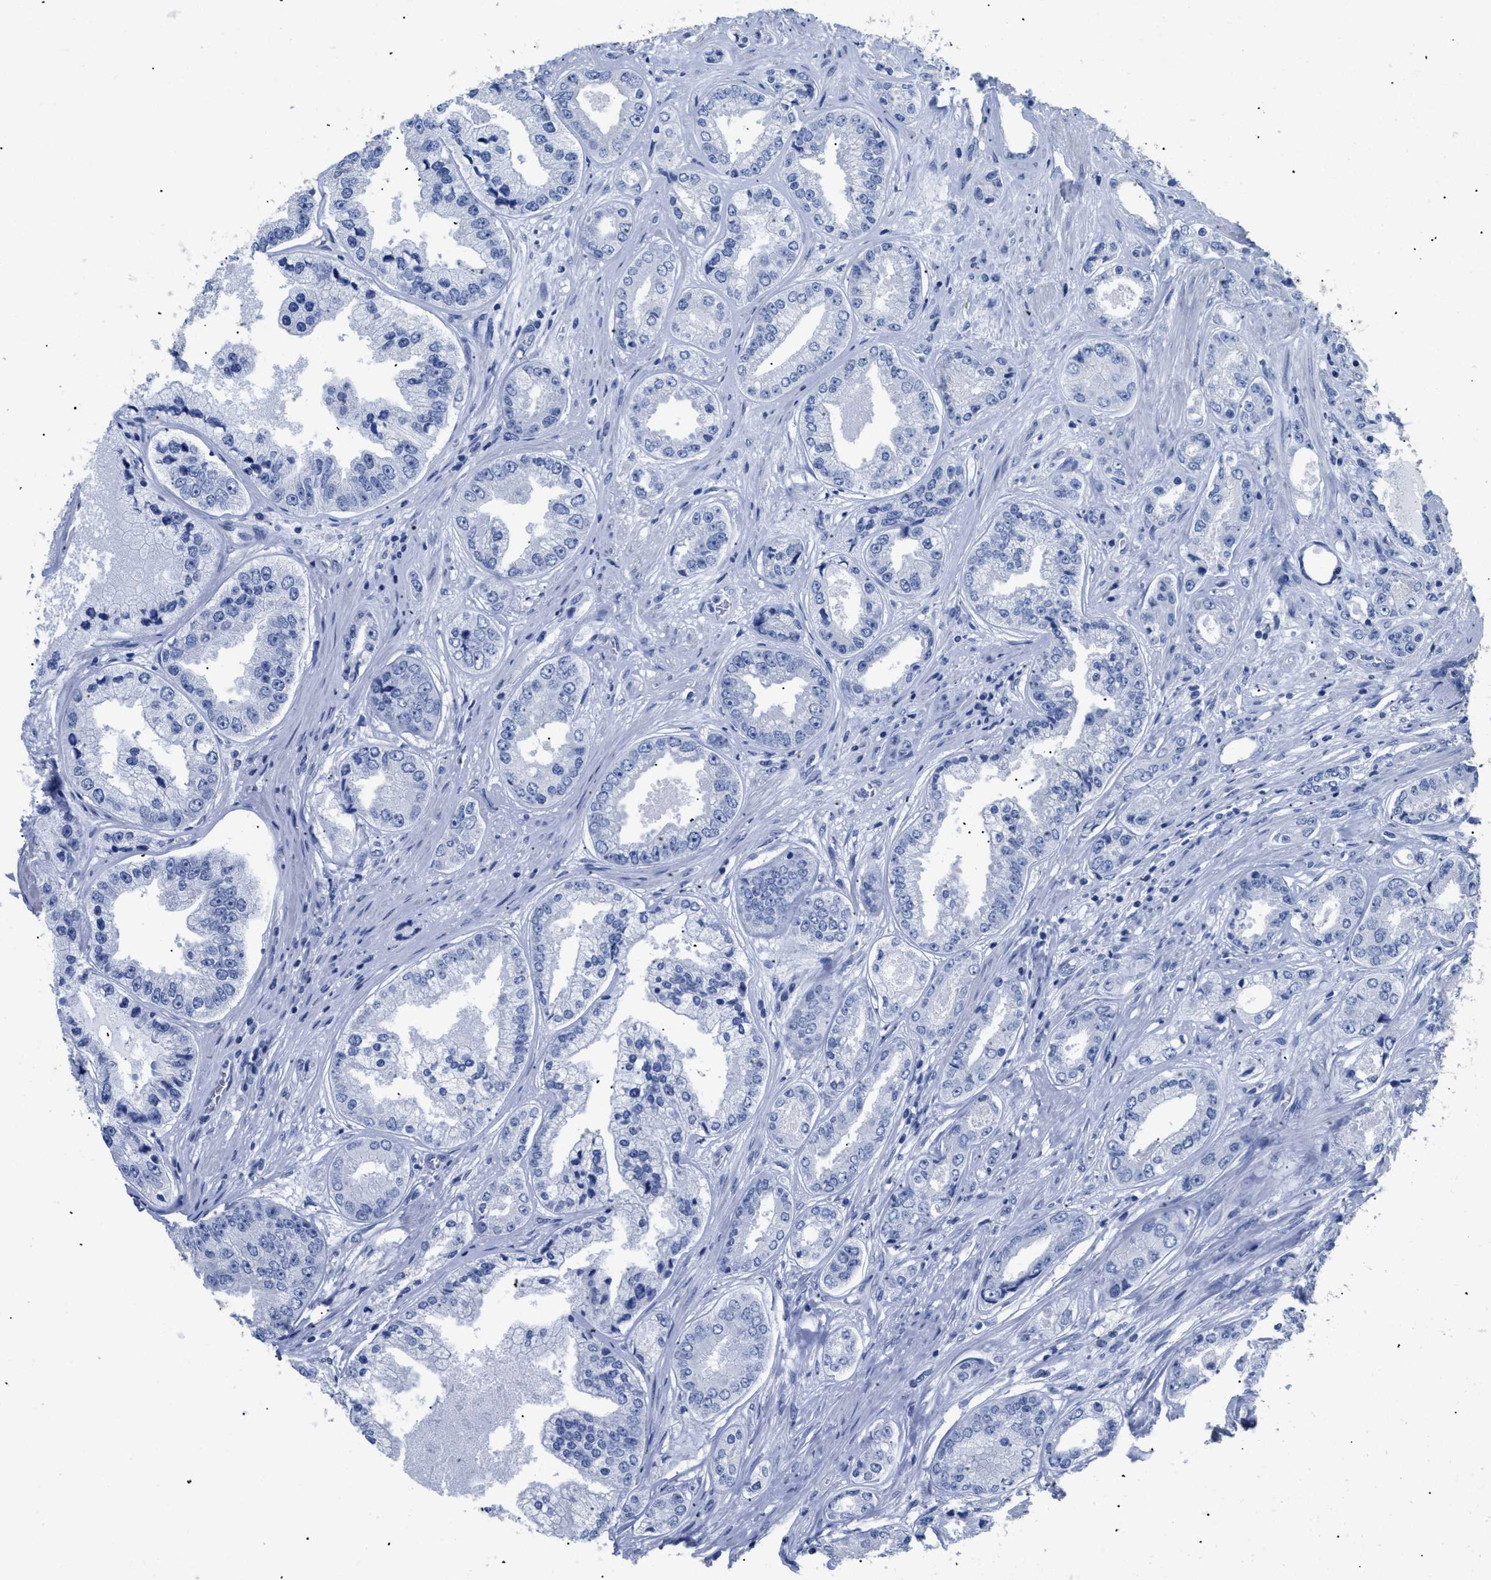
{"staining": {"intensity": "negative", "quantity": "none", "location": "none"}, "tissue": "prostate cancer", "cell_type": "Tumor cells", "image_type": "cancer", "snomed": [{"axis": "morphology", "description": "Adenocarcinoma, High grade"}, {"axis": "topography", "description": "Prostate"}], "caption": "Immunohistochemistry (IHC) micrograph of human prostate high-grade adenocarcinoma stained for a protein (brown), which reveals no positivity in tumor cells. The staining is performed using DAB brown chromogen with nuclei counter-stained in using hematoxylin.", "gene": "DLC1", "patient": {"sex": "male", "age": 61}}